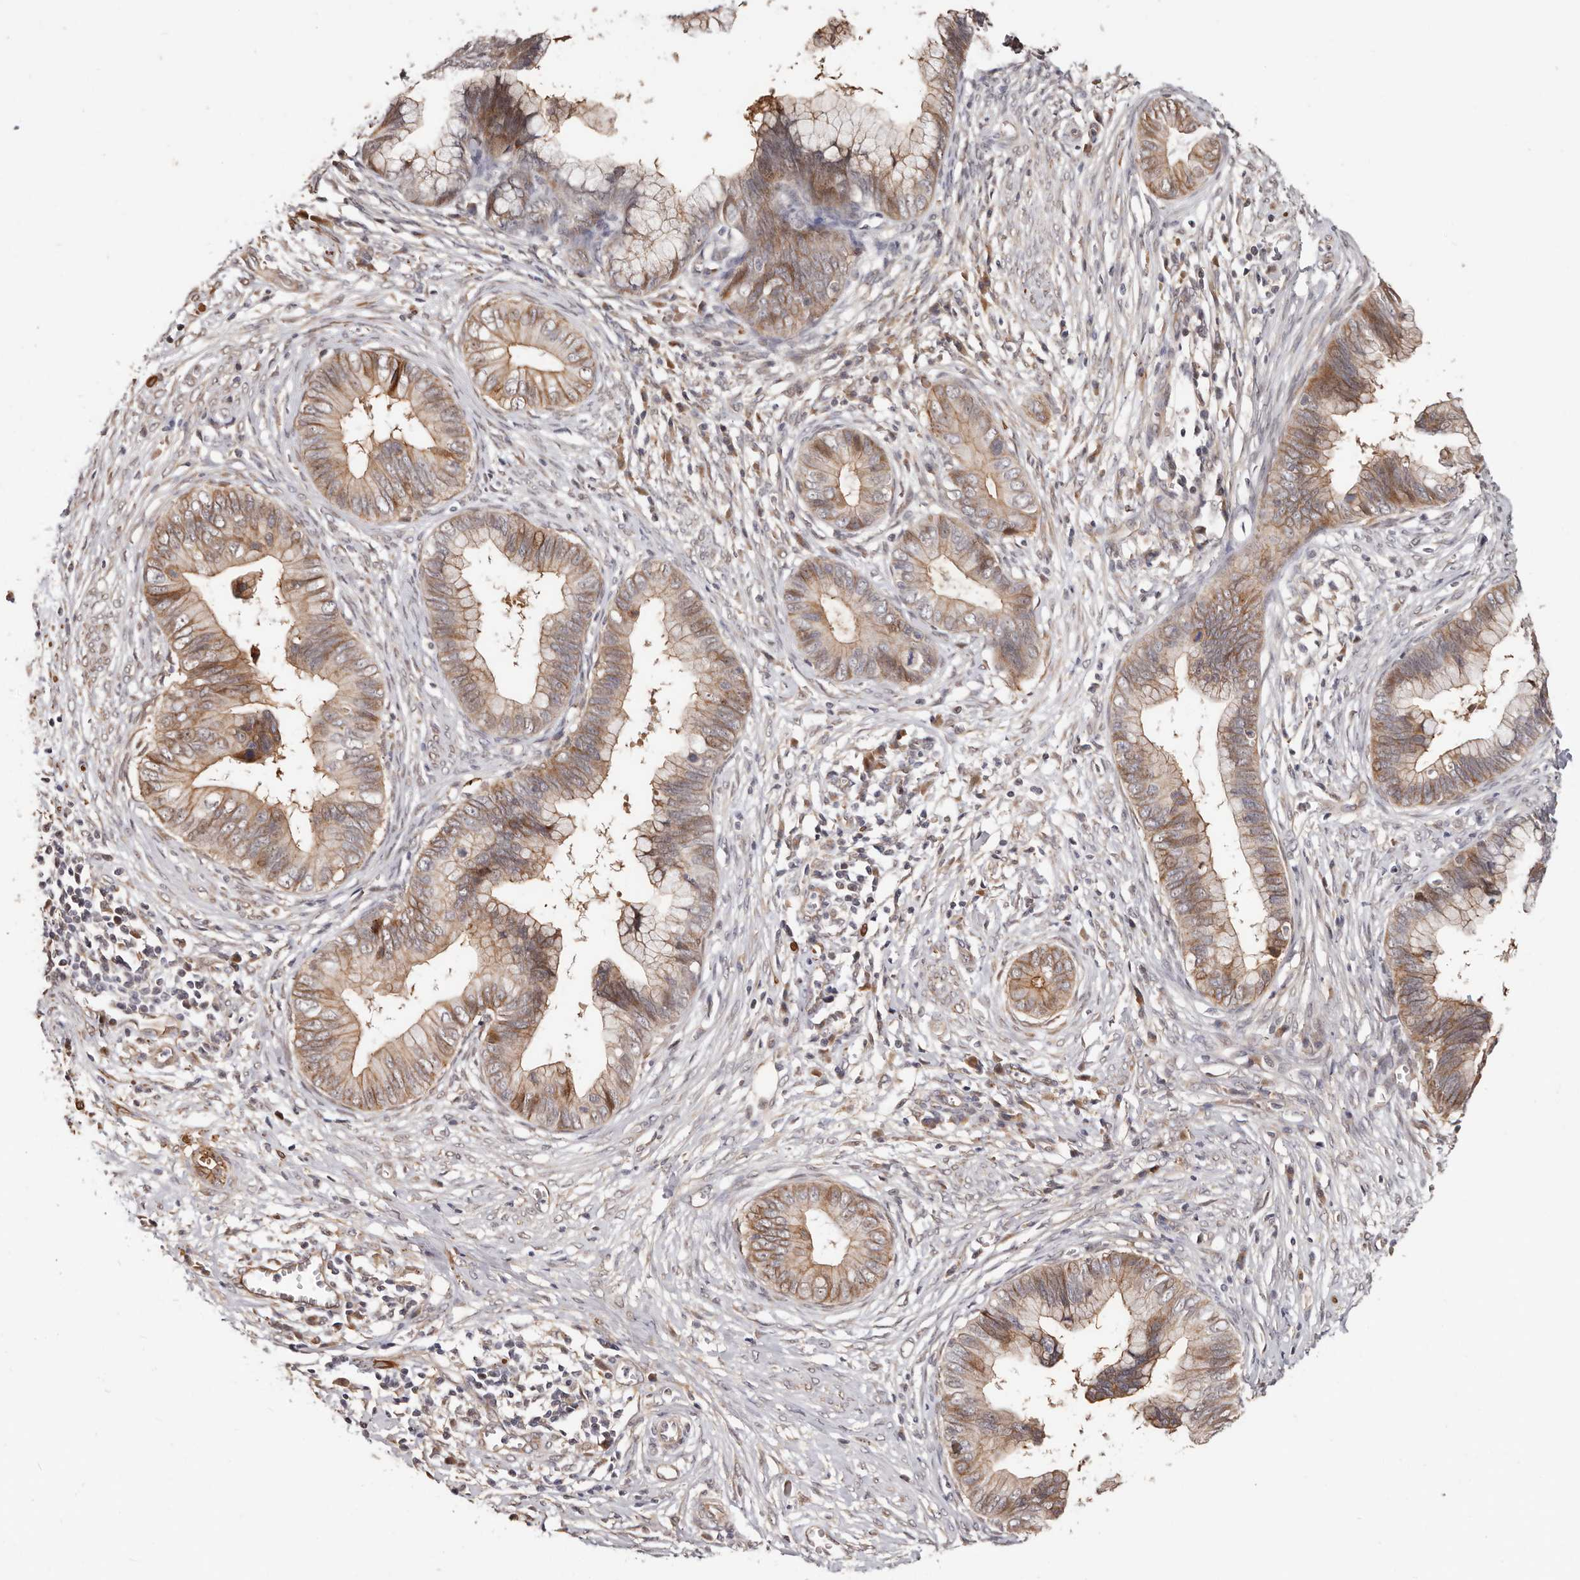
{"staining": {"intensity": "weak", "quantity": ">75%", "location": "cytoplasmic/membranous"}, "tissue": "cervical cancer", "cell_type": "Tumor cells", "image_type": "cancer", "snomed": [{"axis": "morphology", "description": "Adenocarcinoma, NOS"}, {"axis": "topography", "description": "Cervix"}], "caption": "Cervical cancer (adenocarcinoma) stained with immunohistochemistry (IHC) demonstrates weak cytoplasmic/membranous expression in about >75% of tumor cells.", "gene": "TRIP13", "patient": {"sex": "female", "age": 44}}